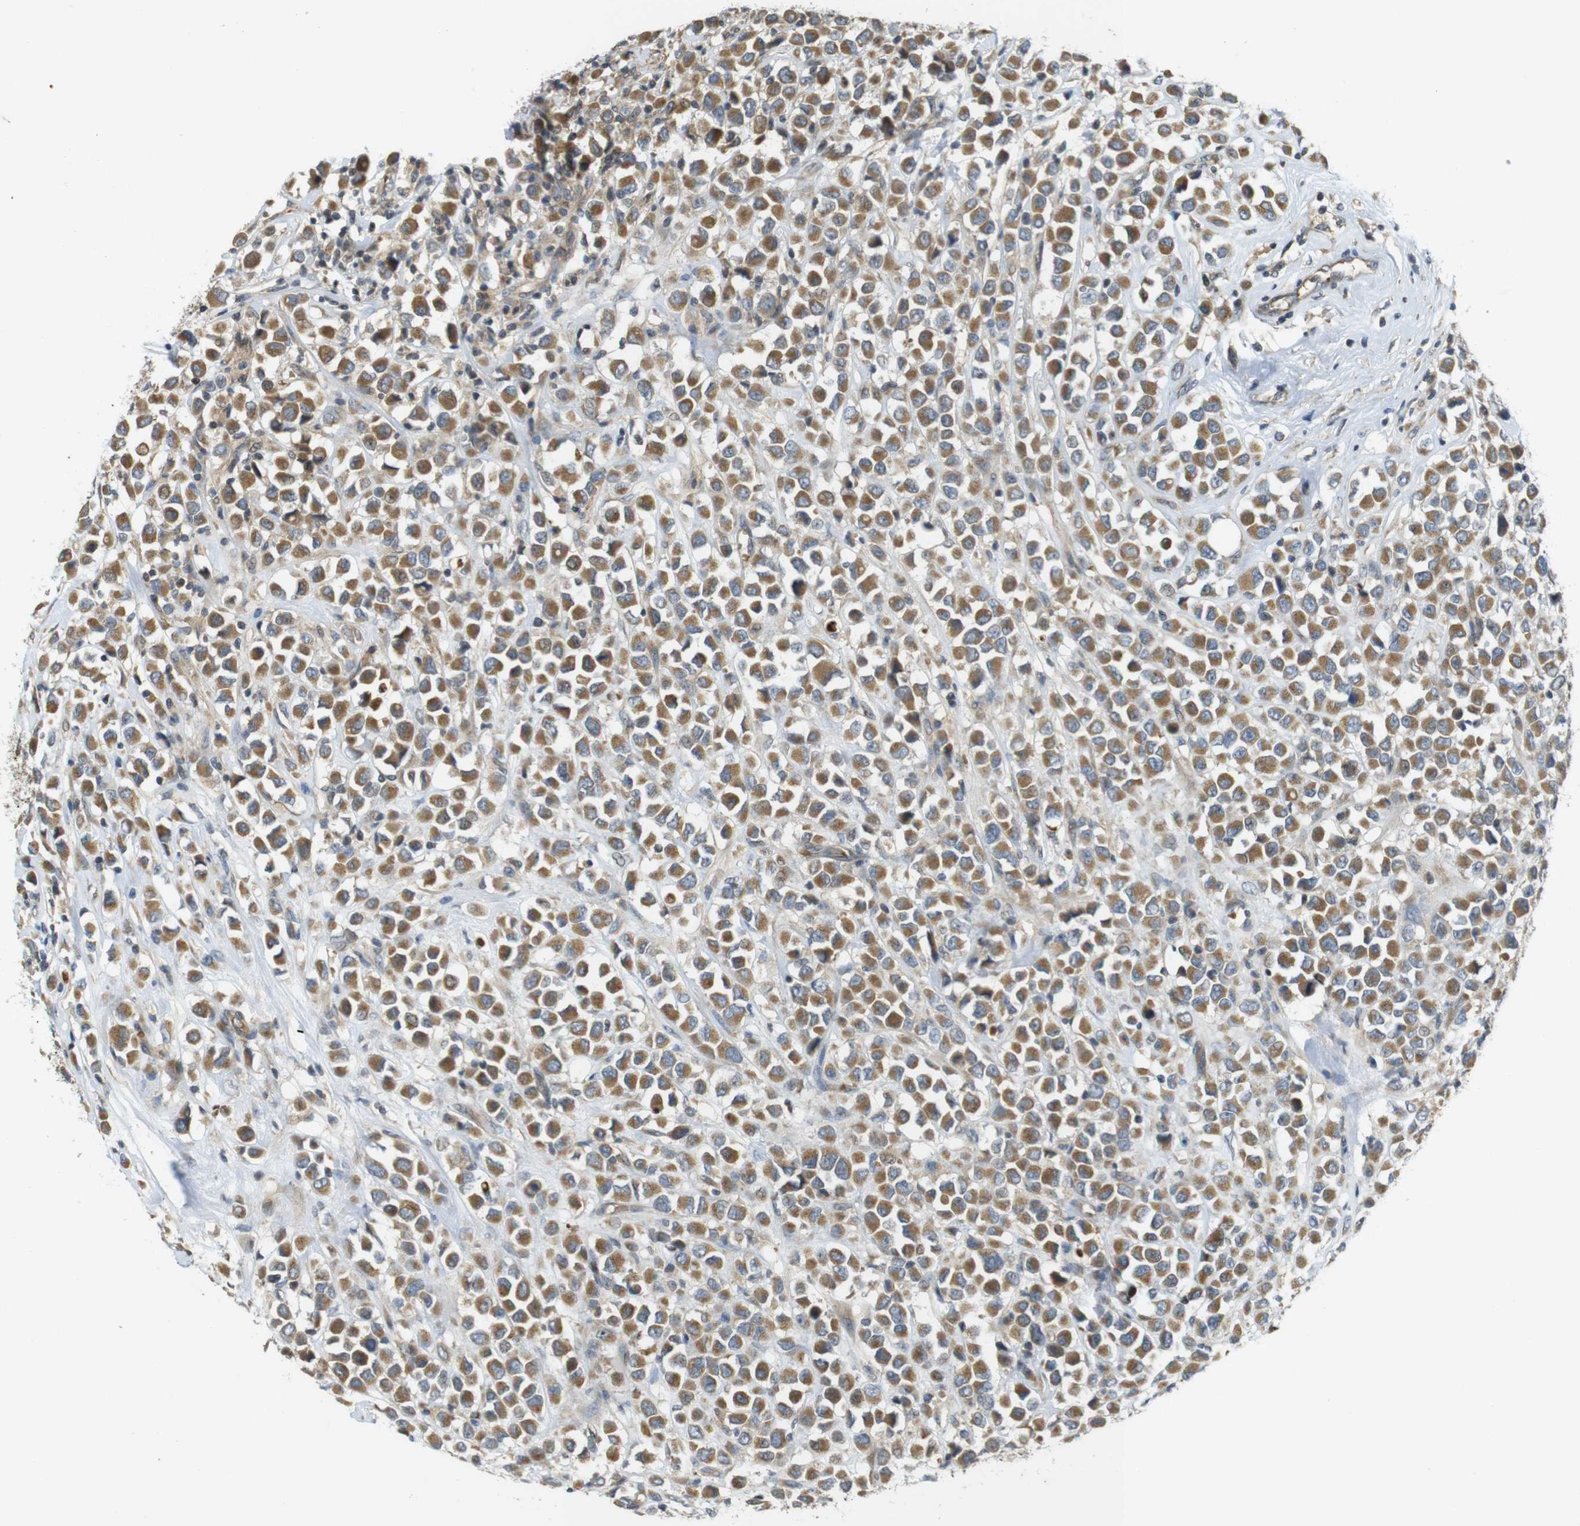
{"staining": {"intensity": "moderate", "quantity": ">75%", "location": "cytoplasmic/membranous"}, "tissue": "breast cancer", "cell_type": "Tumor cells", "image_type": "cancer", "snomed": [{"axis": "morphology", "description": "Duct carcinoma"}, {"axis": "topography", "description": "Breast"}], "caption": "An immunohistochemistry (IHC) histopathology image of tumor tissue is shown. Protein staining in brown labels moderate cytoplasmic/membranous positivity in breast intraductal carcinoma within tumor cells.", "gene": "CLTC", "patient": {"sex": "female", "age": 61}}